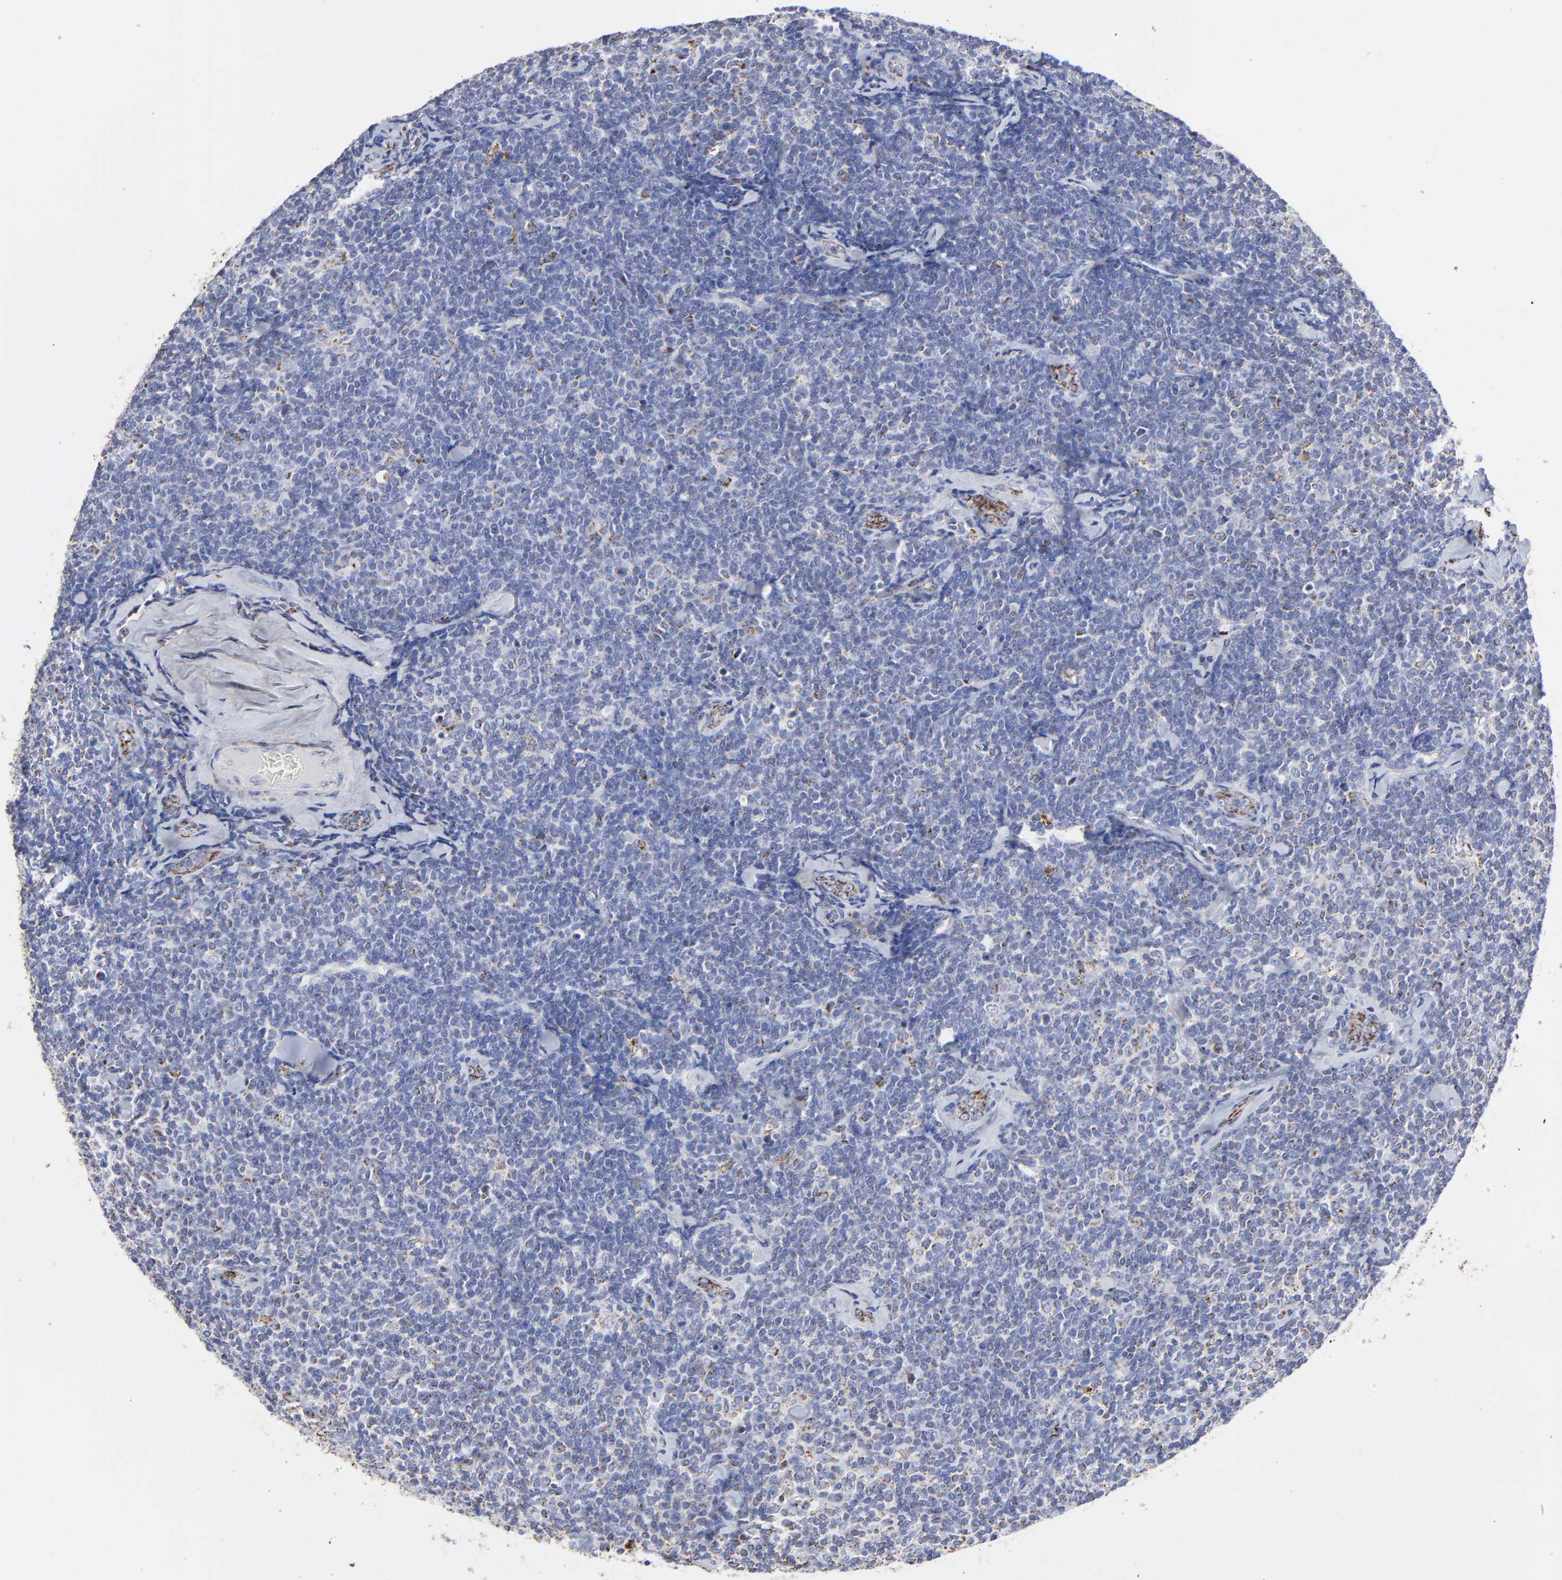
{"staining": {"intensity": "negative", "quantity": "none", "location": "none"}, "tissue": "lymphoma", "cell_type": "Tumor cells", "image_type": "cancer", "snomed": [{"axis": "morphology", "description": "Malignant lymphoma, non-Hodgkin's type, Low grade"}, {"axis": "topography", "description": "Lymph node"}], "caption": "This is an immunohistochemistry (IHC) histopathology image of human lymphoma. There is no expression in tumor cells.", "gene": "PINK1", "patient": {"sex": "female", "age": 56}}